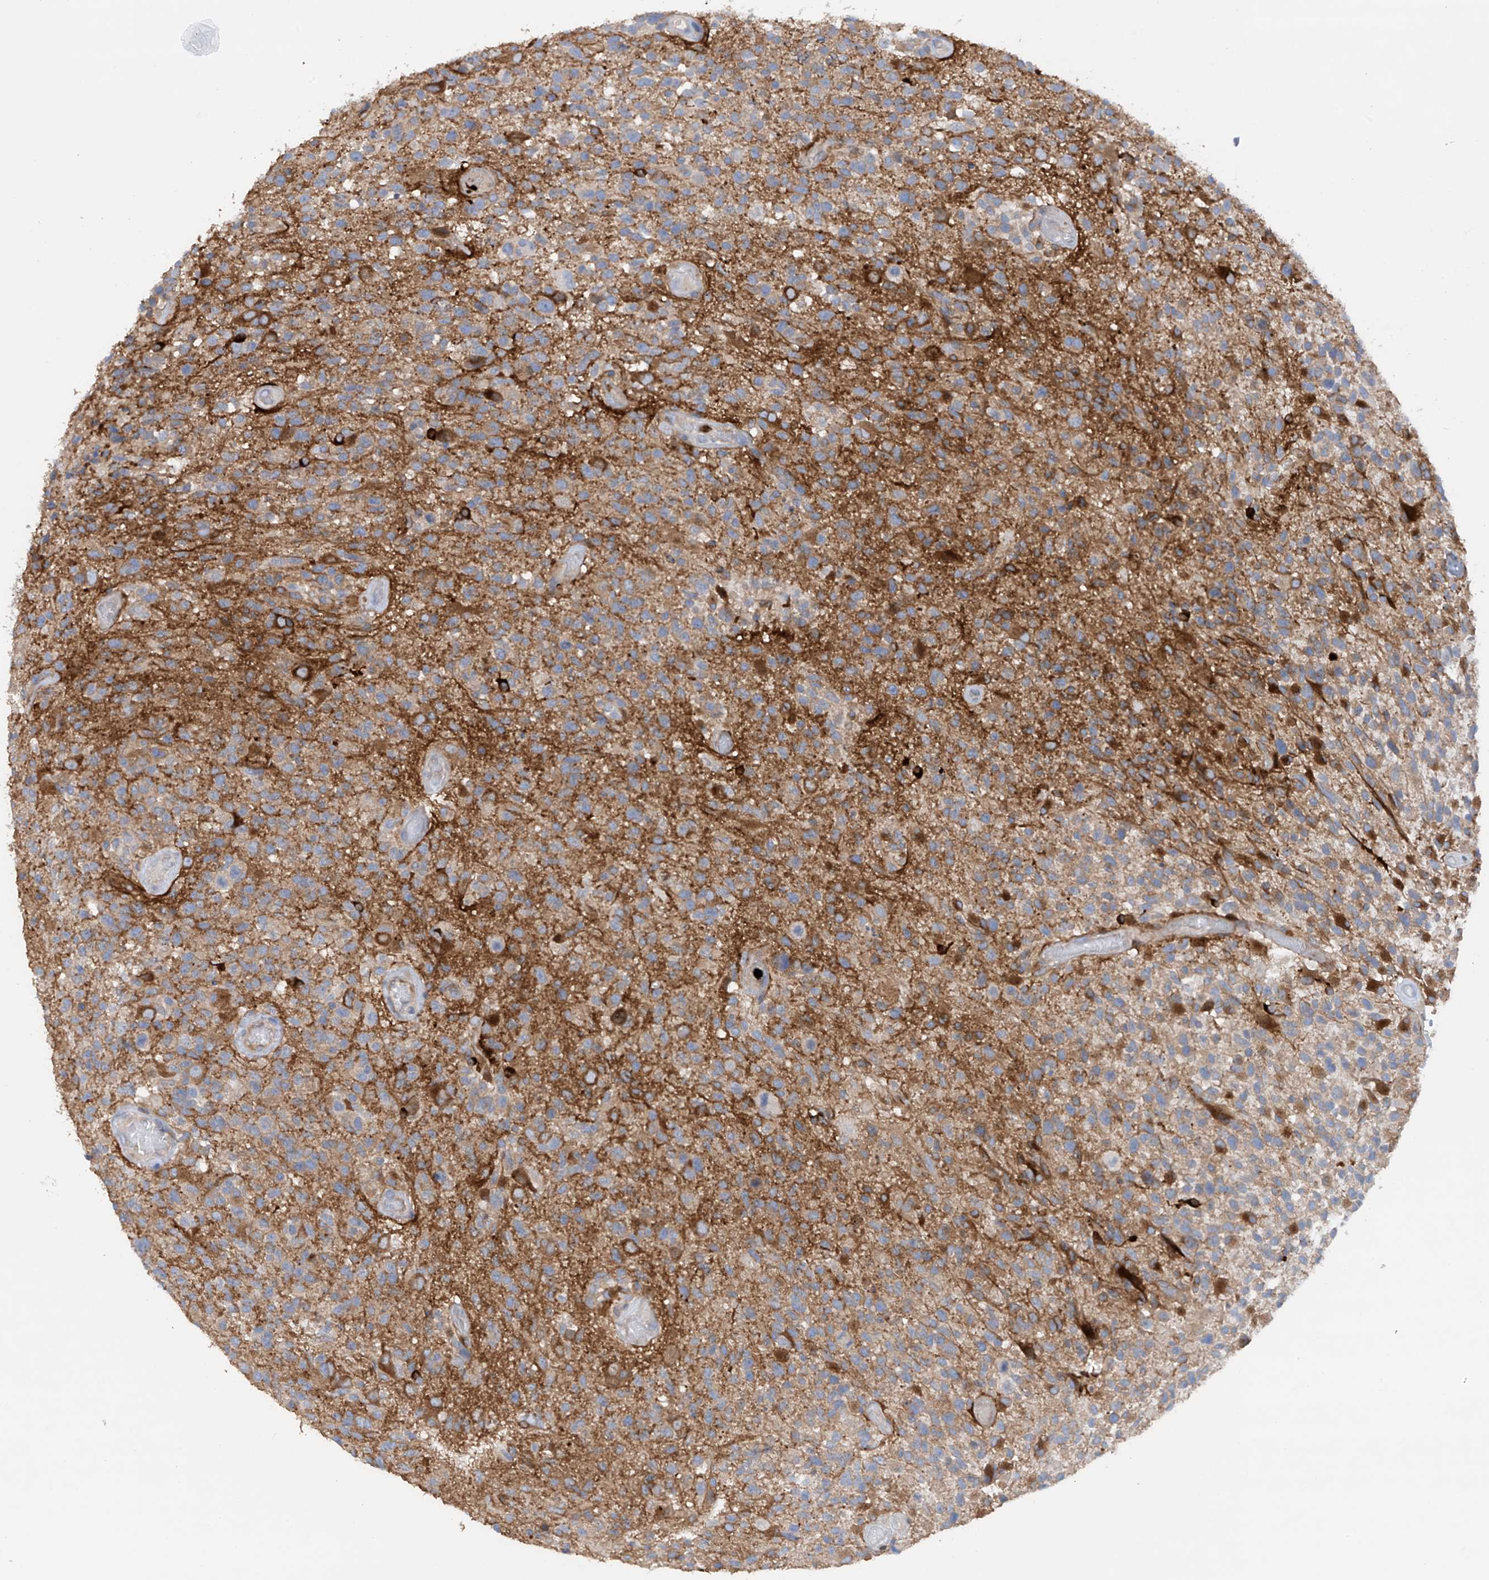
{"staining": {"intensity": "negative", "quantity": "none", "location": "none"}, "tissue": "glioma", "cell_type": "Tumor cells", "image_type": "cancer", "snomed": [{"axis": "morphology", "description": "Glioma, malignant, High grade"}, {"axis": "morphology", "description": "Glioblastoma, NOS"}, {"axis": "topography", "description": "Brain"}], "caption": "DAB immunohistochemical staining of glioma exhibits no significant expression in tumor cells. (Brightfield microscopy of DAB immunohistochemistry (IHC) at high magnification).", "gene": "PHACTR2", "patient": {"sex": "male", "age": 60}}